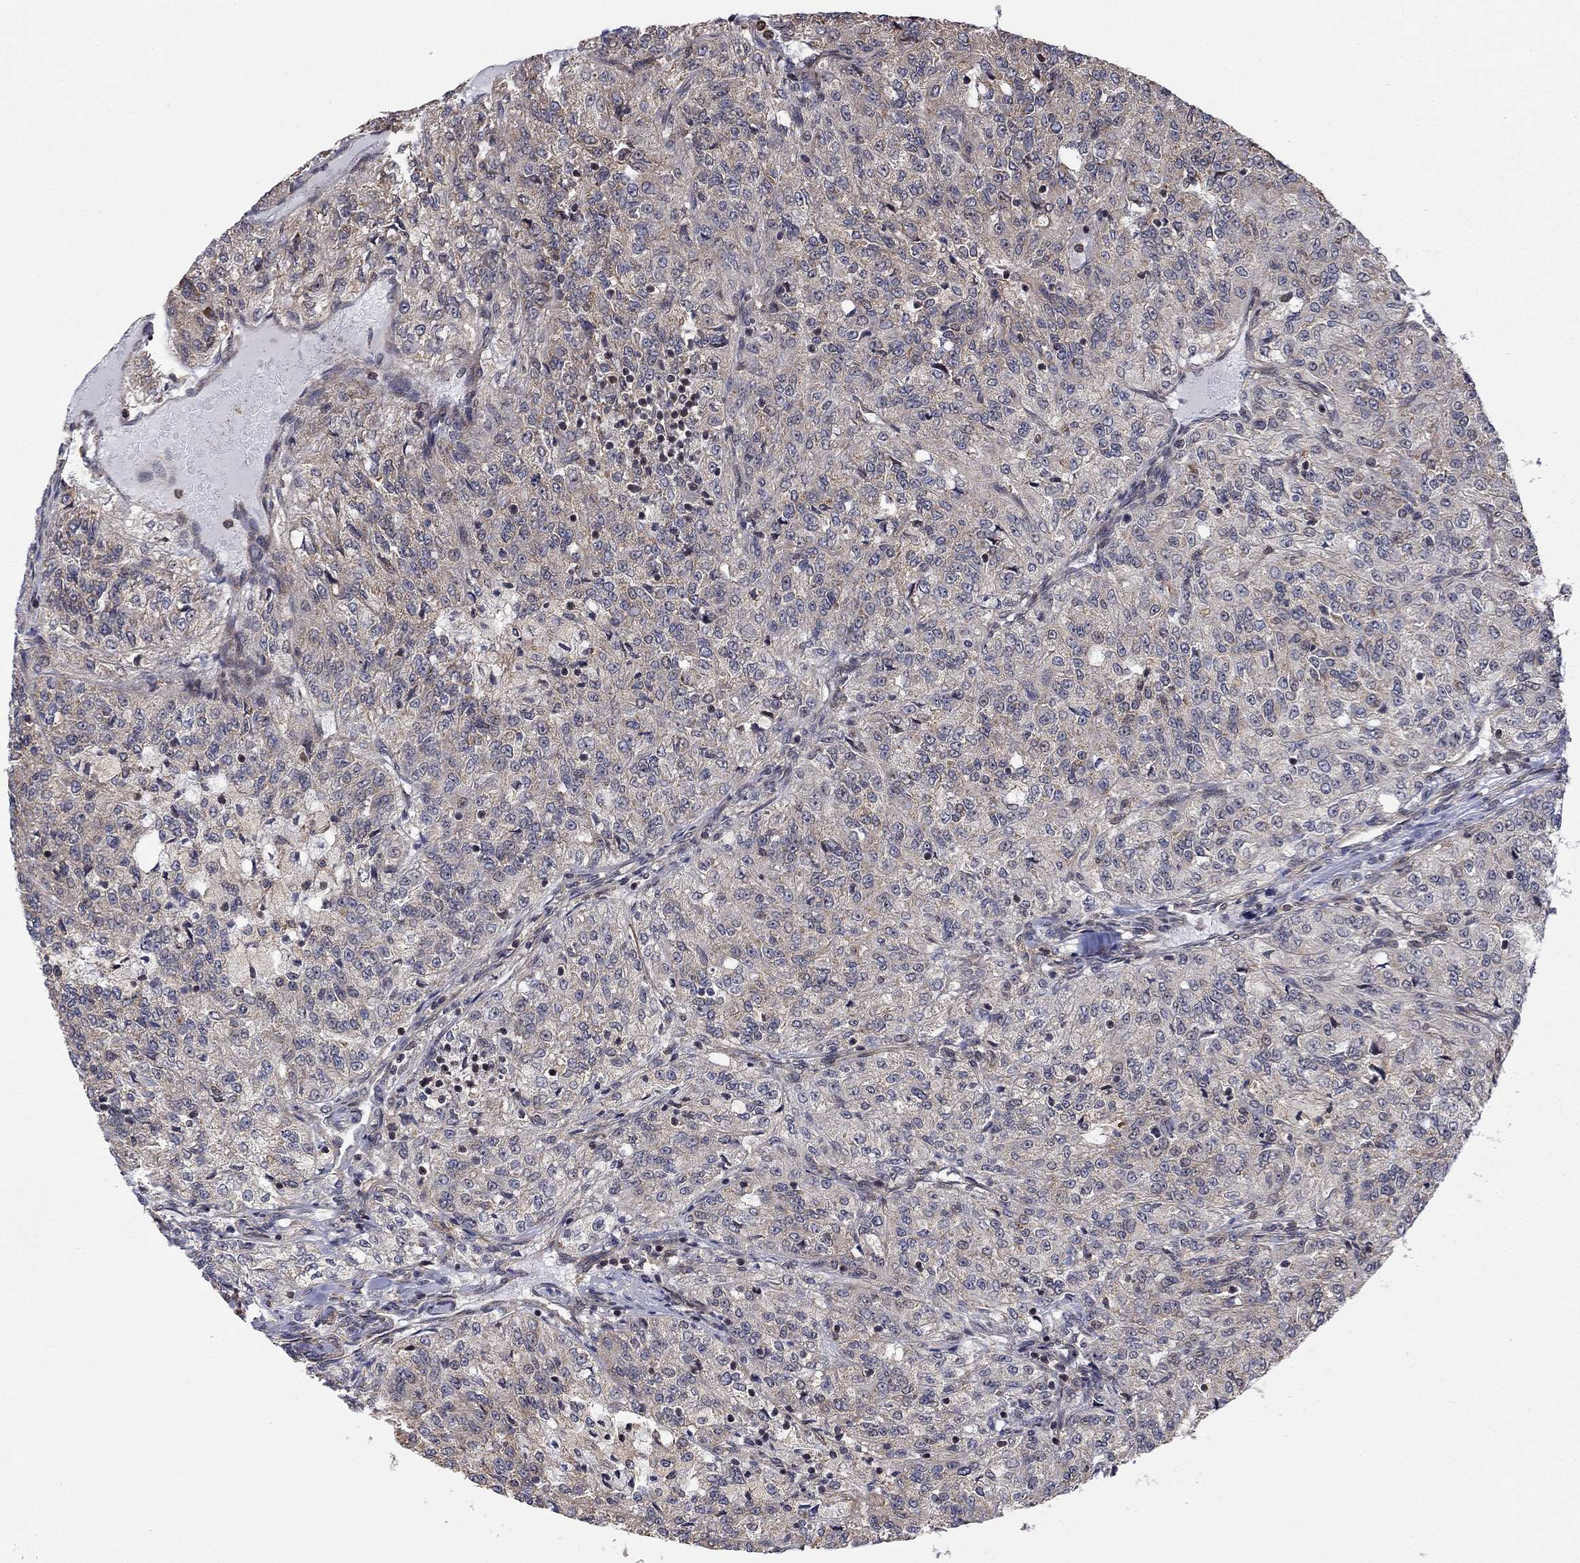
{"staining": {"intensity": "weak", "quantity": "<25%", "location": "cytoplasmic/membranous"}, "tissue": "renal cancer", "cell_type": "Tumor cells", "image_type": "cancer", "snomed": [{"axis": "morphology", "description": "Adenocarcinoma, NOS"}, {"axis": "topography", "description": "Kidney"}], "caption": "The immunohistochemistry (IHC) histopathology image has no significant staining in tumor cells of renal cancer tissue. Nuclei are stained in blue.", "gene": "TDP1", "patient": {"sex": "female", "age": 63}}